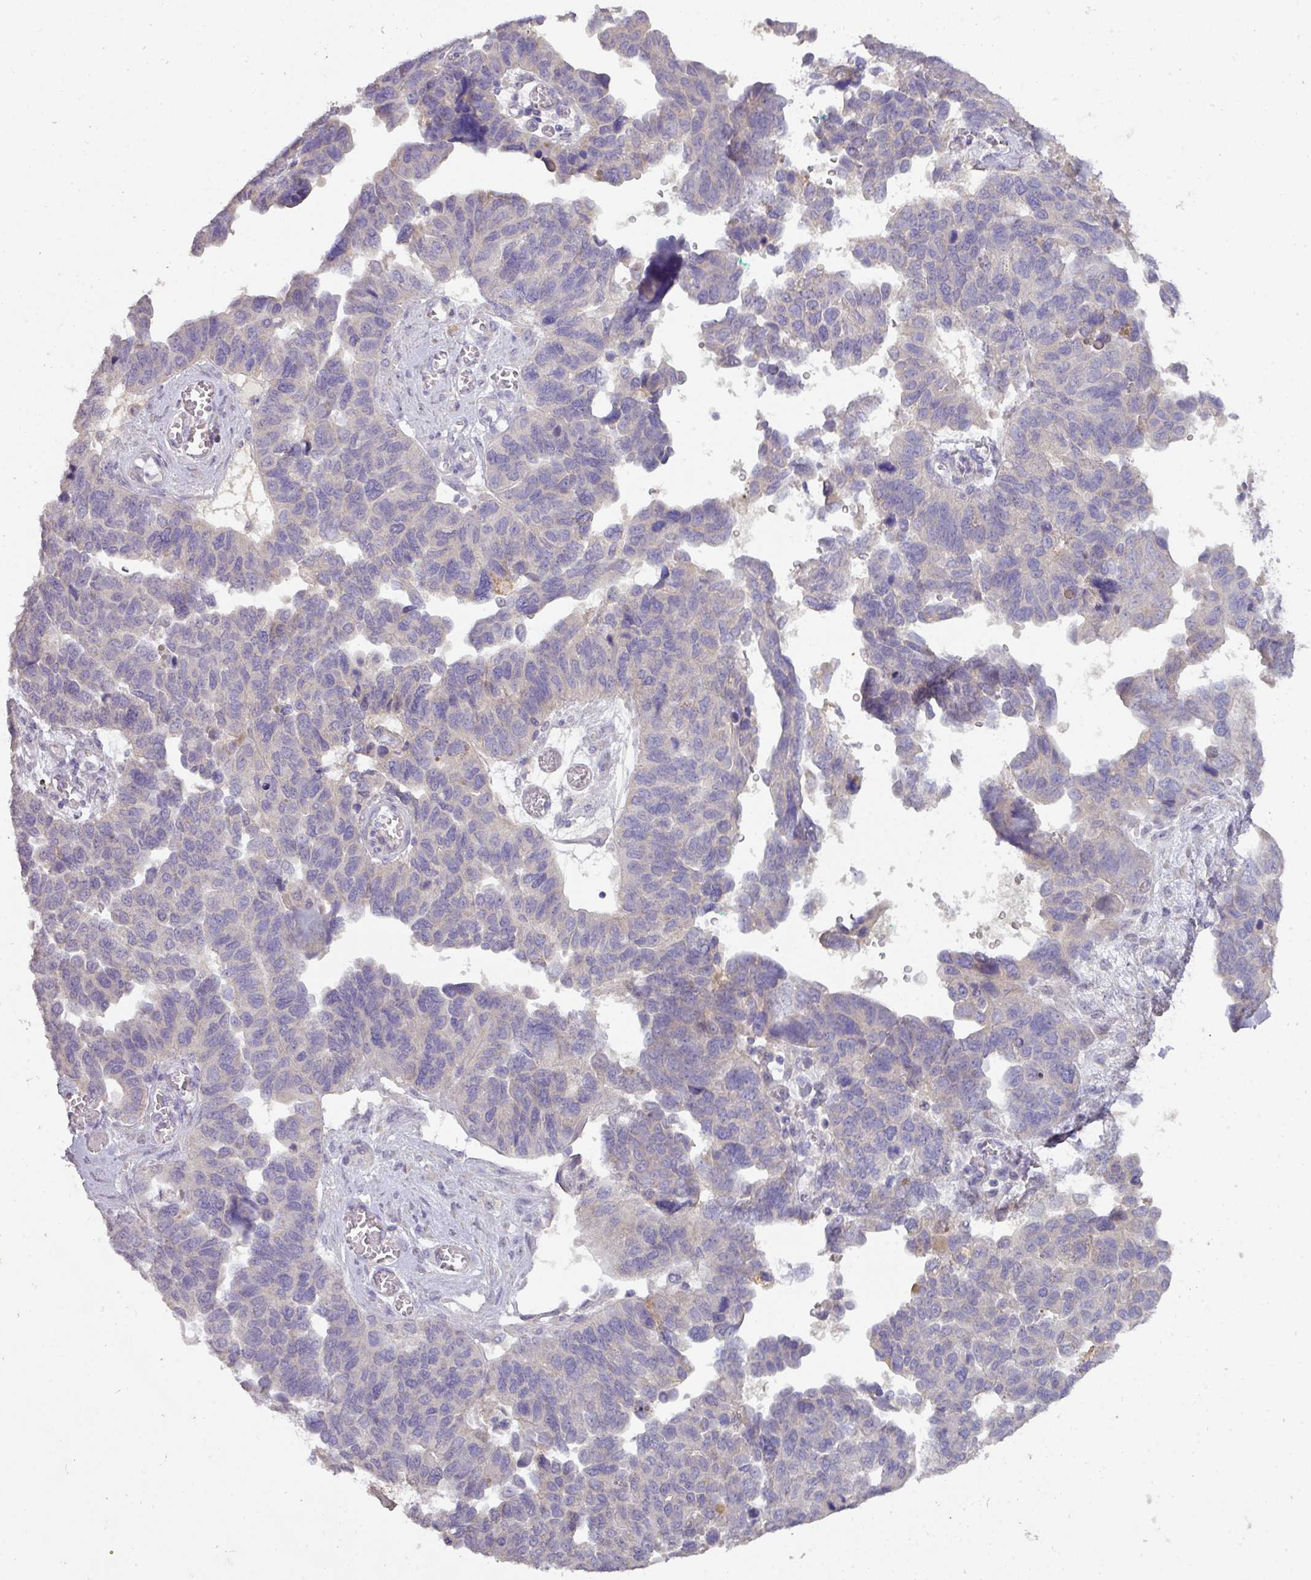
{"staining": {"intensity": "negative", "quantity": "none", "location": "none"}, "tissue": "ovarian cancer", "cell_type": "Tumor cells", "image_type": "cancer", "snomed": [{"axis": "morphology", "description": "Cystadenocarcinoma, serous, NOS"}, {"axis": "topography", "description": "Ovary"}], "caption": "Immunohistochemistry of human ovarian cancer (serous cystadenocarcinoma) displays no expression in tumor cells.", "gene": "ZNF266", "patient": {"sex": "female", "age": 64}}